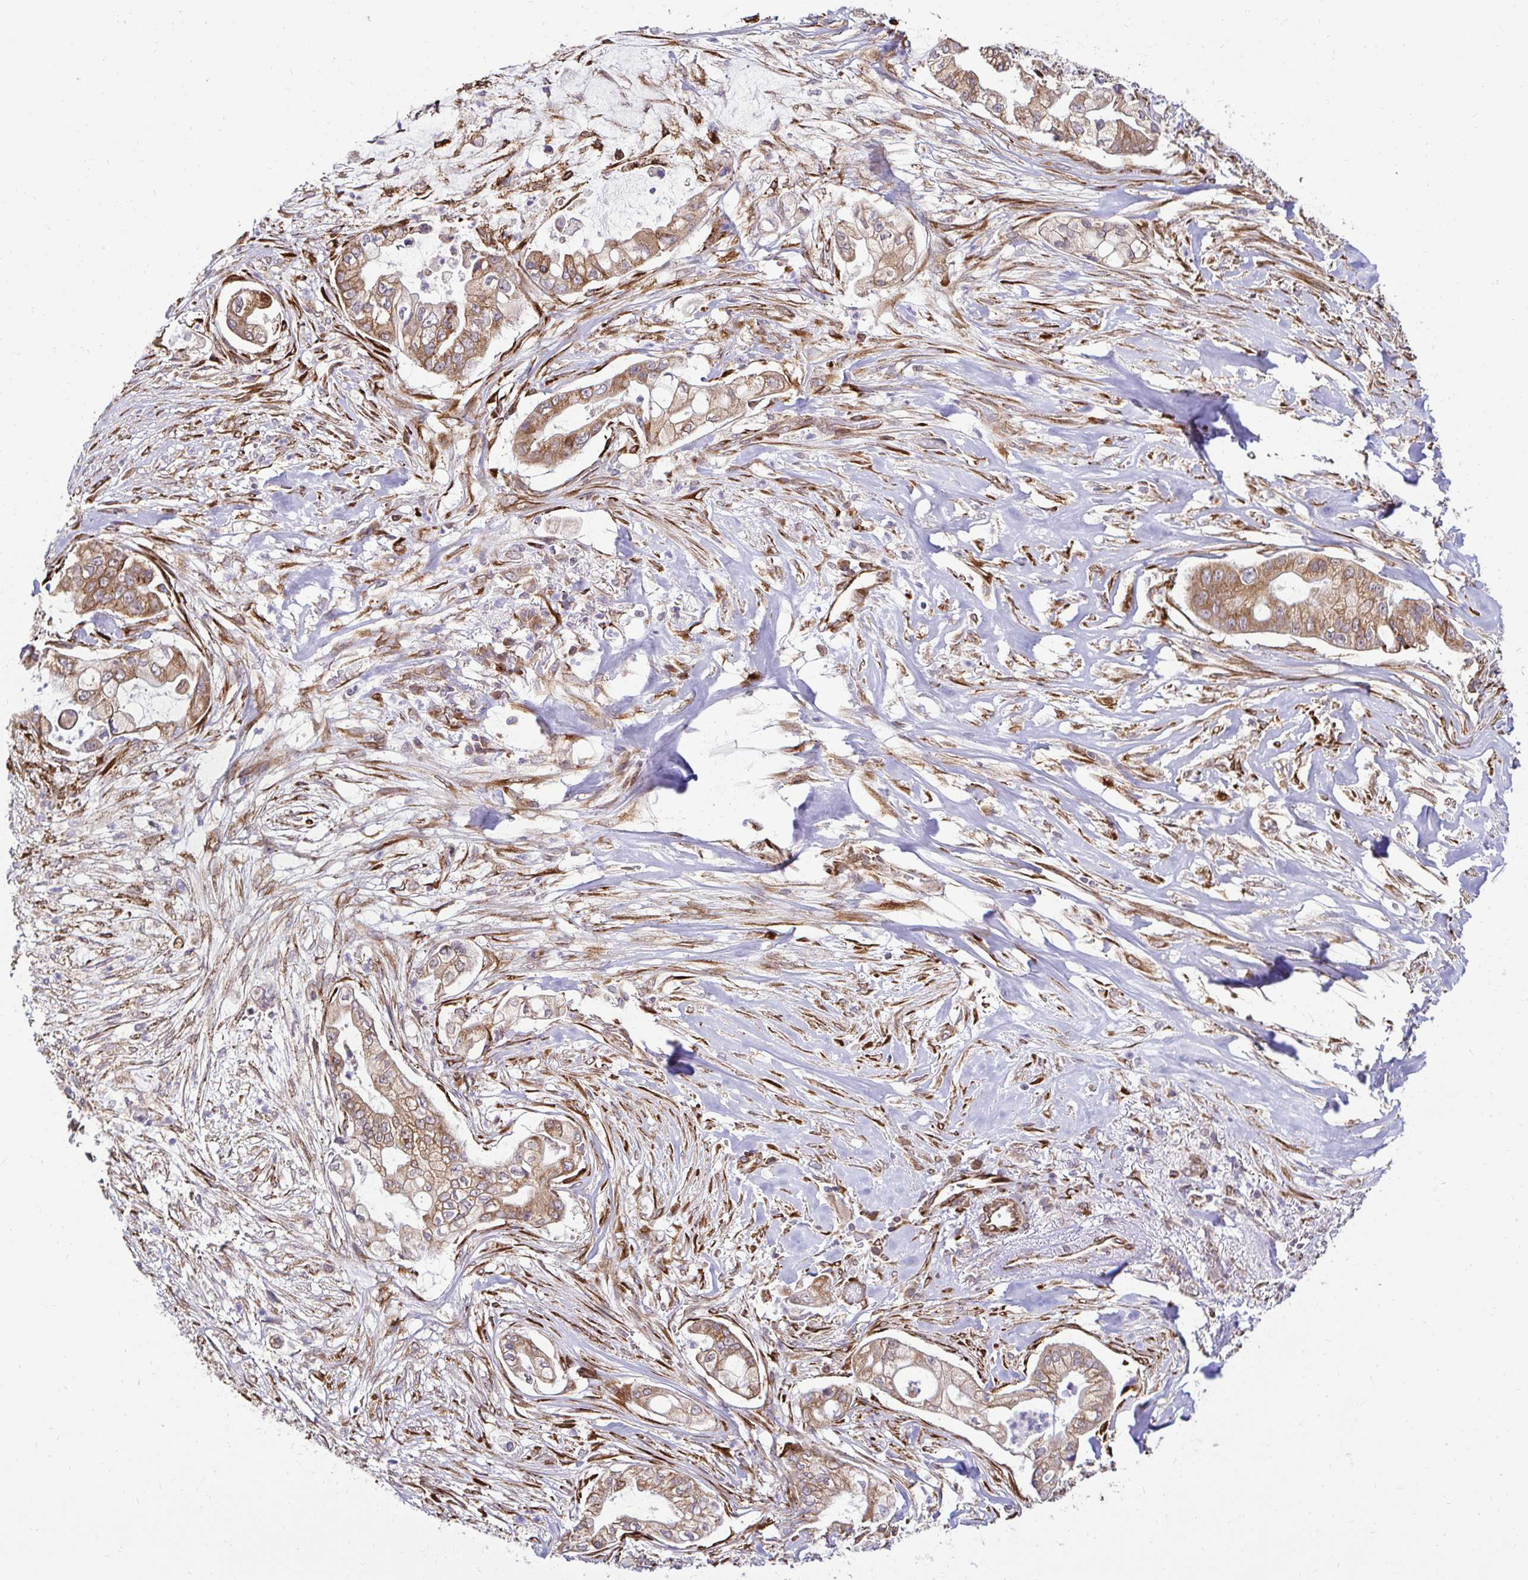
{"staining": {"intensity": "moderate", "quantity": ">75%", "location": "cytoplasmic/membranous"}, "tissue": "pancreatic cancer", "cell_type": "Tumor cells", "image_type": "cancer", "snomed": [{"axis": "morphology", "description": "Adenocarcinoma, NOS"}, {"axis": "topography", "description": "Pancreas"}], "caption": "Tumor cells demonstrate moderate cytoplasmic/membranous positivity in approximately >75% of cells in adenocarcinoma (pancreatic). (DAB IHC with brightfield microscopy, high magnification).", "gene": "HPS1", "patient": {"sex": "female", "age": 69}}